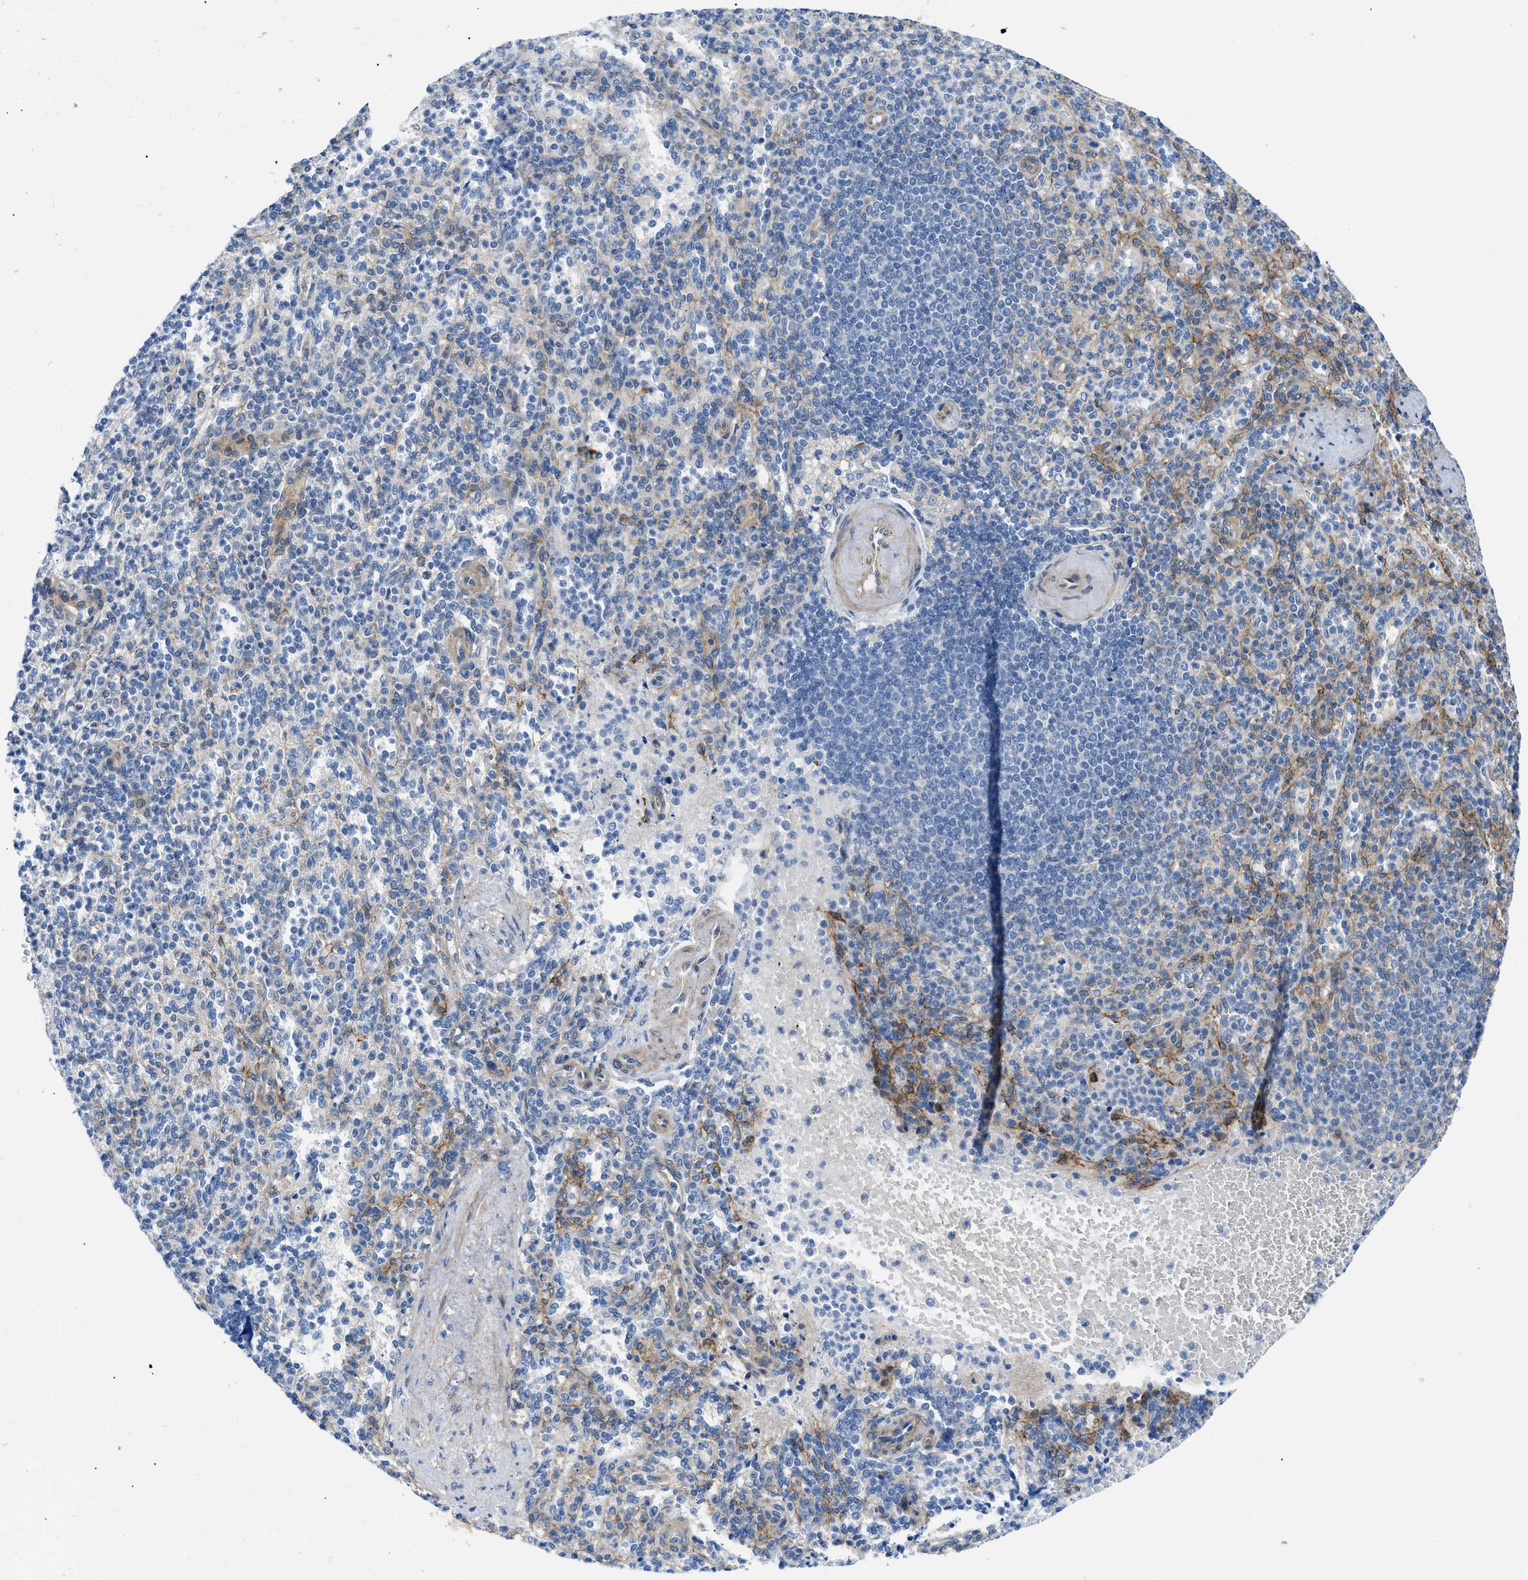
{"staining": {"intensity": "moderate", "quantity": "<25%", "location": "cytoplasmic/membranous"}, "tissue": "spleen", "cell_type": "Cells in red pulp", "image_type": "normal", "snomed": [{"axis": "morphology", "description": "Normal tissue, NOS"}, {"axis": "topography", "description": "Spleen"}], "caption": "Immunohistochemical staining of benign human spleen shows low levels of moderate cytoplasmic/membranous staining in about <25% of cells in red pulp. Immunohistochemistry (ihc) stains the protein in brown and the nuclei are stained blue.", "gene": "PDLIM5", "patient": {"sex": "female", "age": 74}}